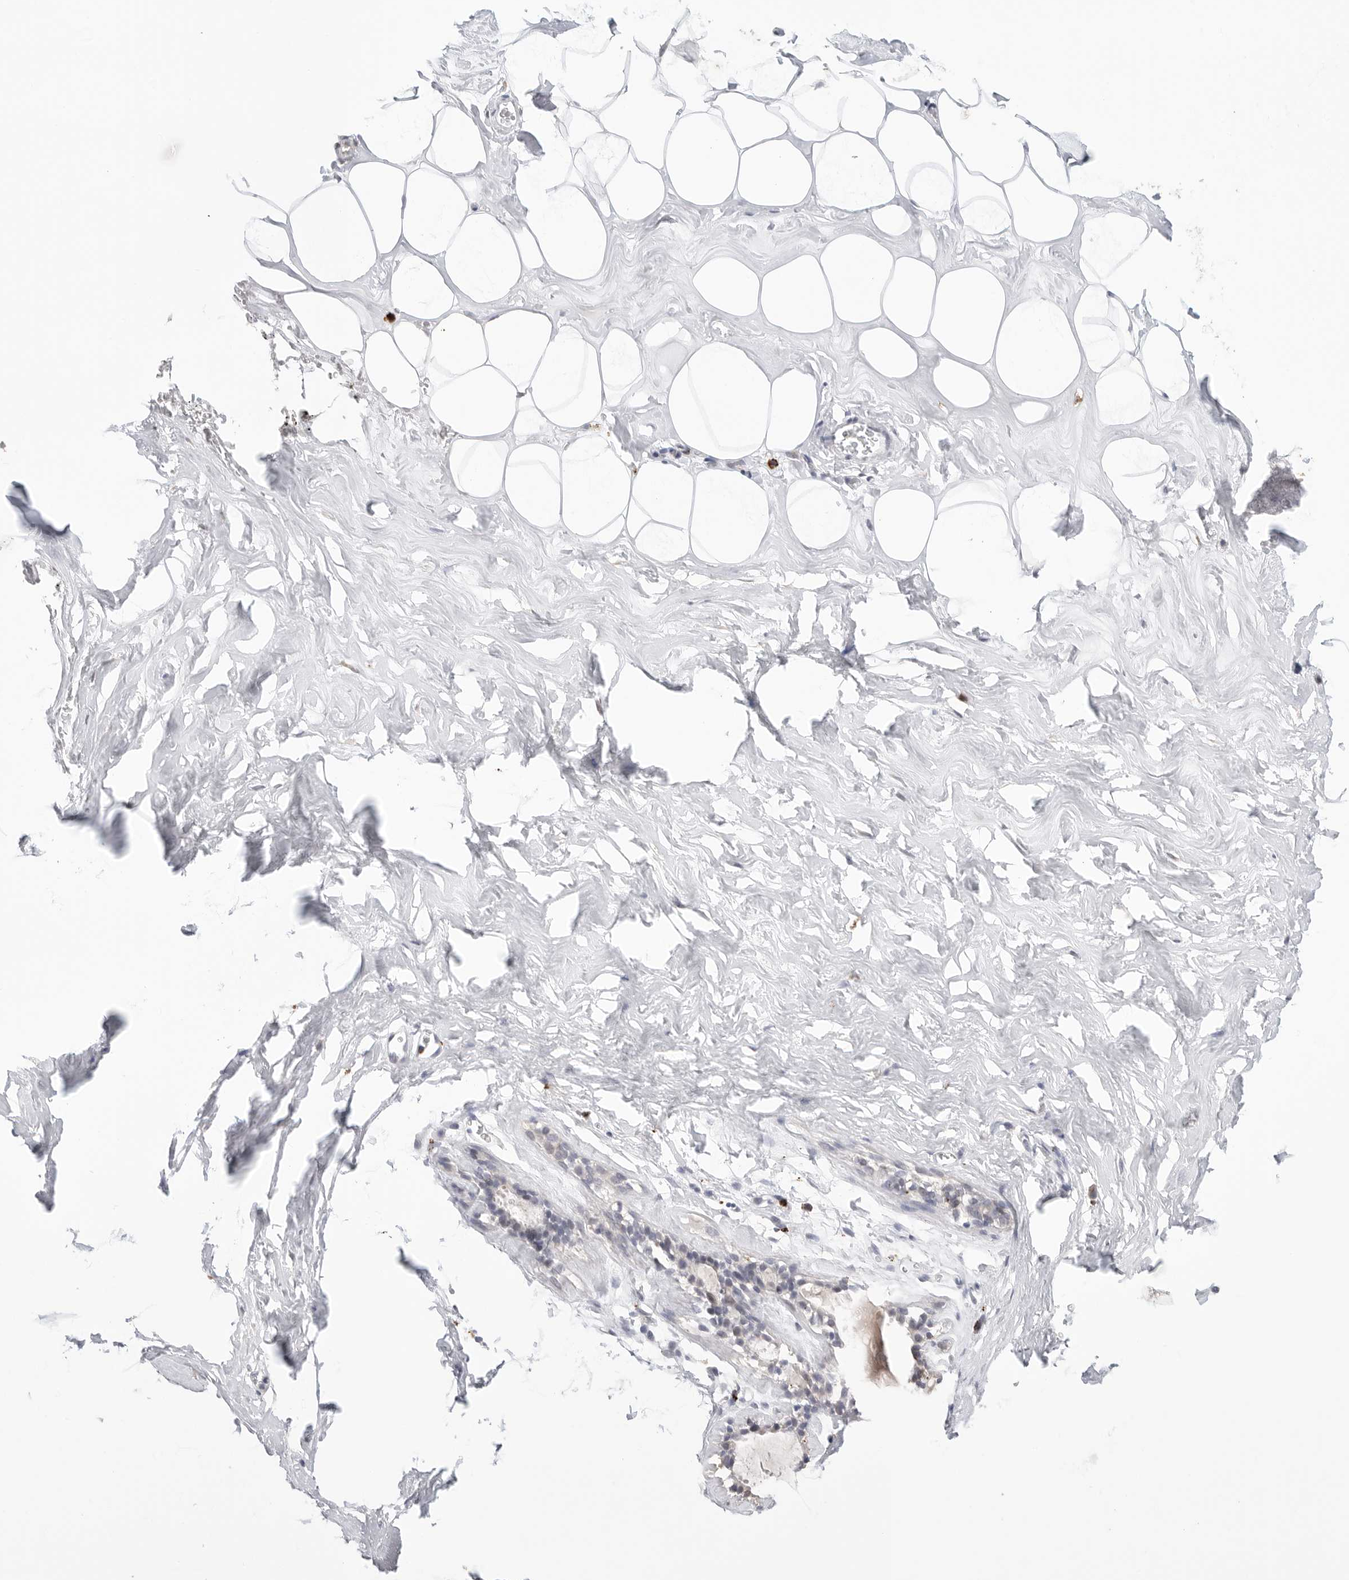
{"staining": {"intensity": "negative", "quantity": "none", "location": "none"}, "tissue": "adipose tissue", "cell_type": "Adipocytes", "image_type": "normal", "snomed": [{"axis": "morphology", "description": "Normal tissue, NOS"}, {"axis": "morphology", "description": "Fibrosis, NOS"}, {"axis": "topography", "description": "Breast"}, {"axis": "topography", "description": "Adipose tissue"}], "caption": "Immunohistochemistry (IHC) photomicrograph of benign human adipose tissue stained for a protein (brown), which reveals no positivity in adipocytes. Brightfield microscopy of IHC stained with DAB (3,3'-diaminobenzidine) (brown) and hematoxylin (blue), captured at high magnification.", "gene": "GGH", "patient": {"sex": "female", "age": 39}}